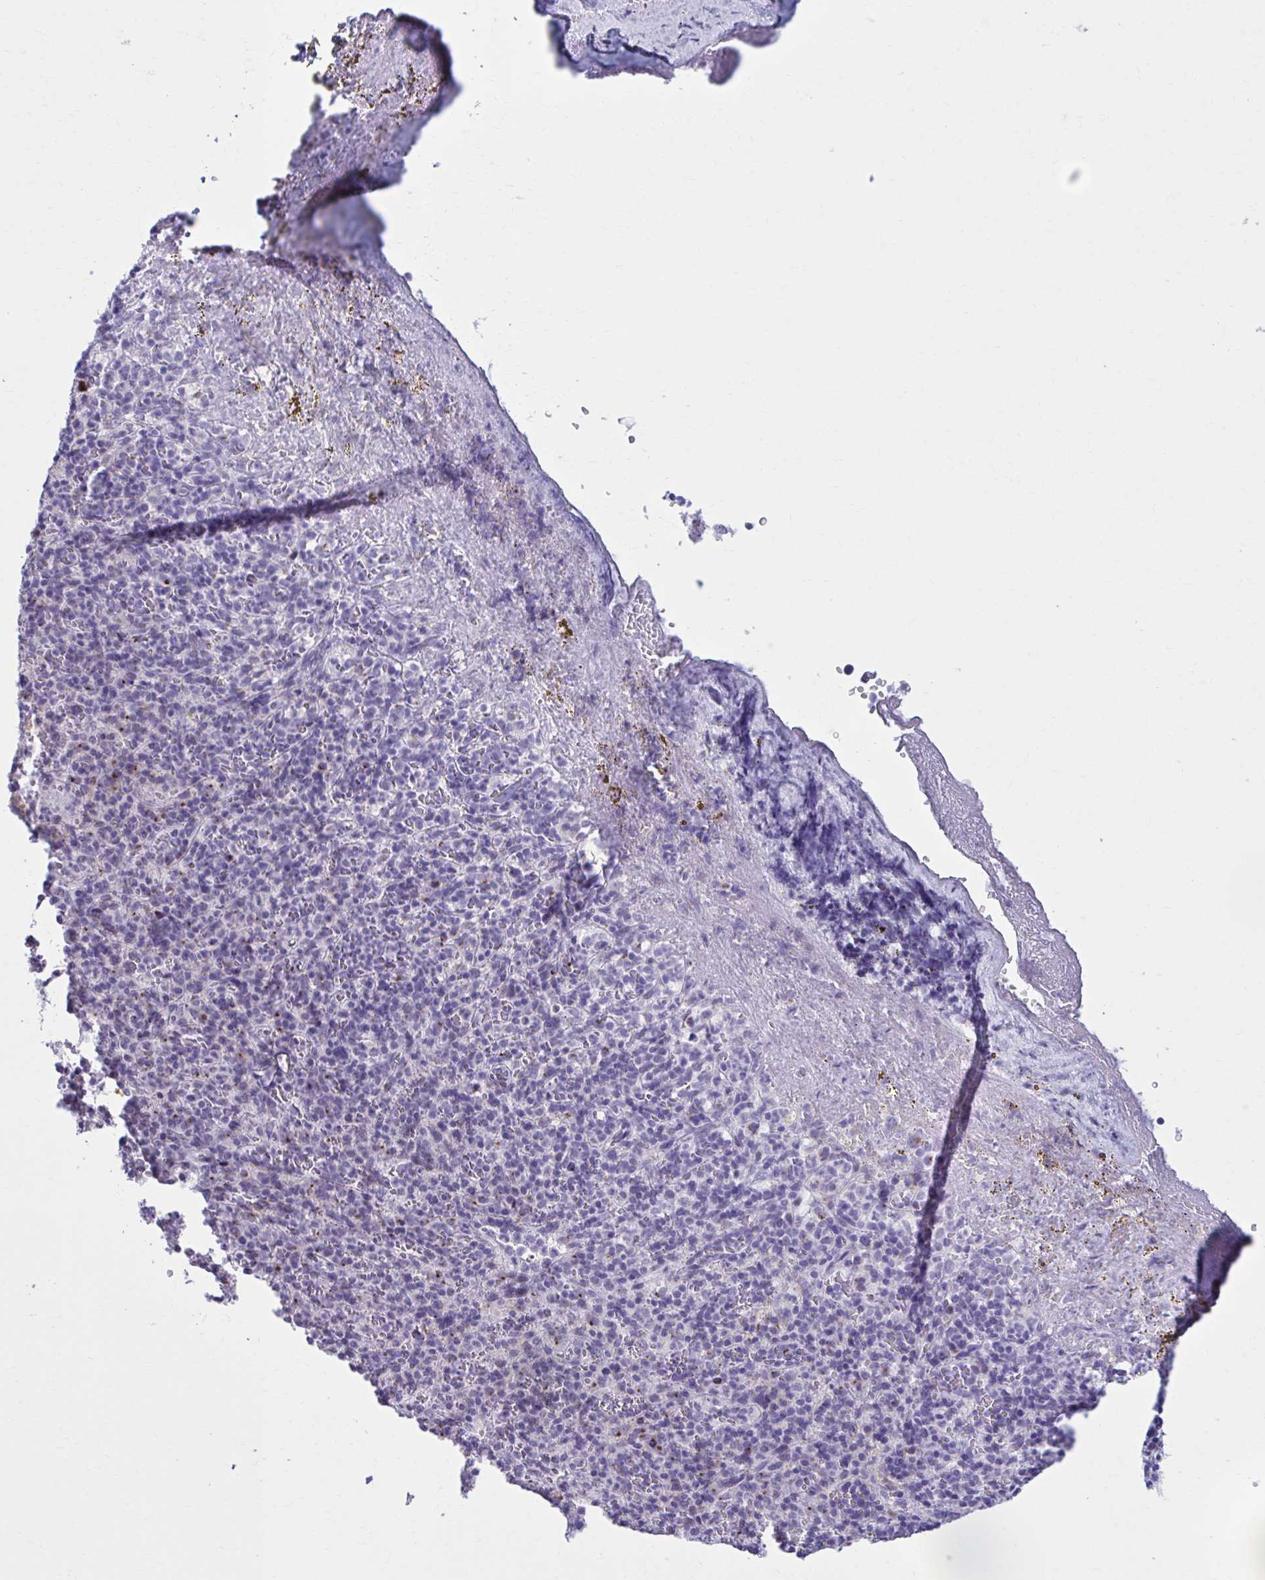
{"staining": {"intensity": "negative", "quantity": "none", "location": "none"}, "tissue": "spleen", "cell_type": "Cells in red pulp", "image_type": "normal", "snomed": [{"axis": "morphology", "description": "Normal tissue, NOS"}, {"axis": "topography", "description": "Spleen"}], "caption": "IHC micrograph of unremarkable spleen: human spleen stained with DAB (3,3'-diaminobenzidine) shows no significant protein staining in cells in red pulp.", "gene": "ZNF682", "patient": {"sex": "female", "age": 74}}